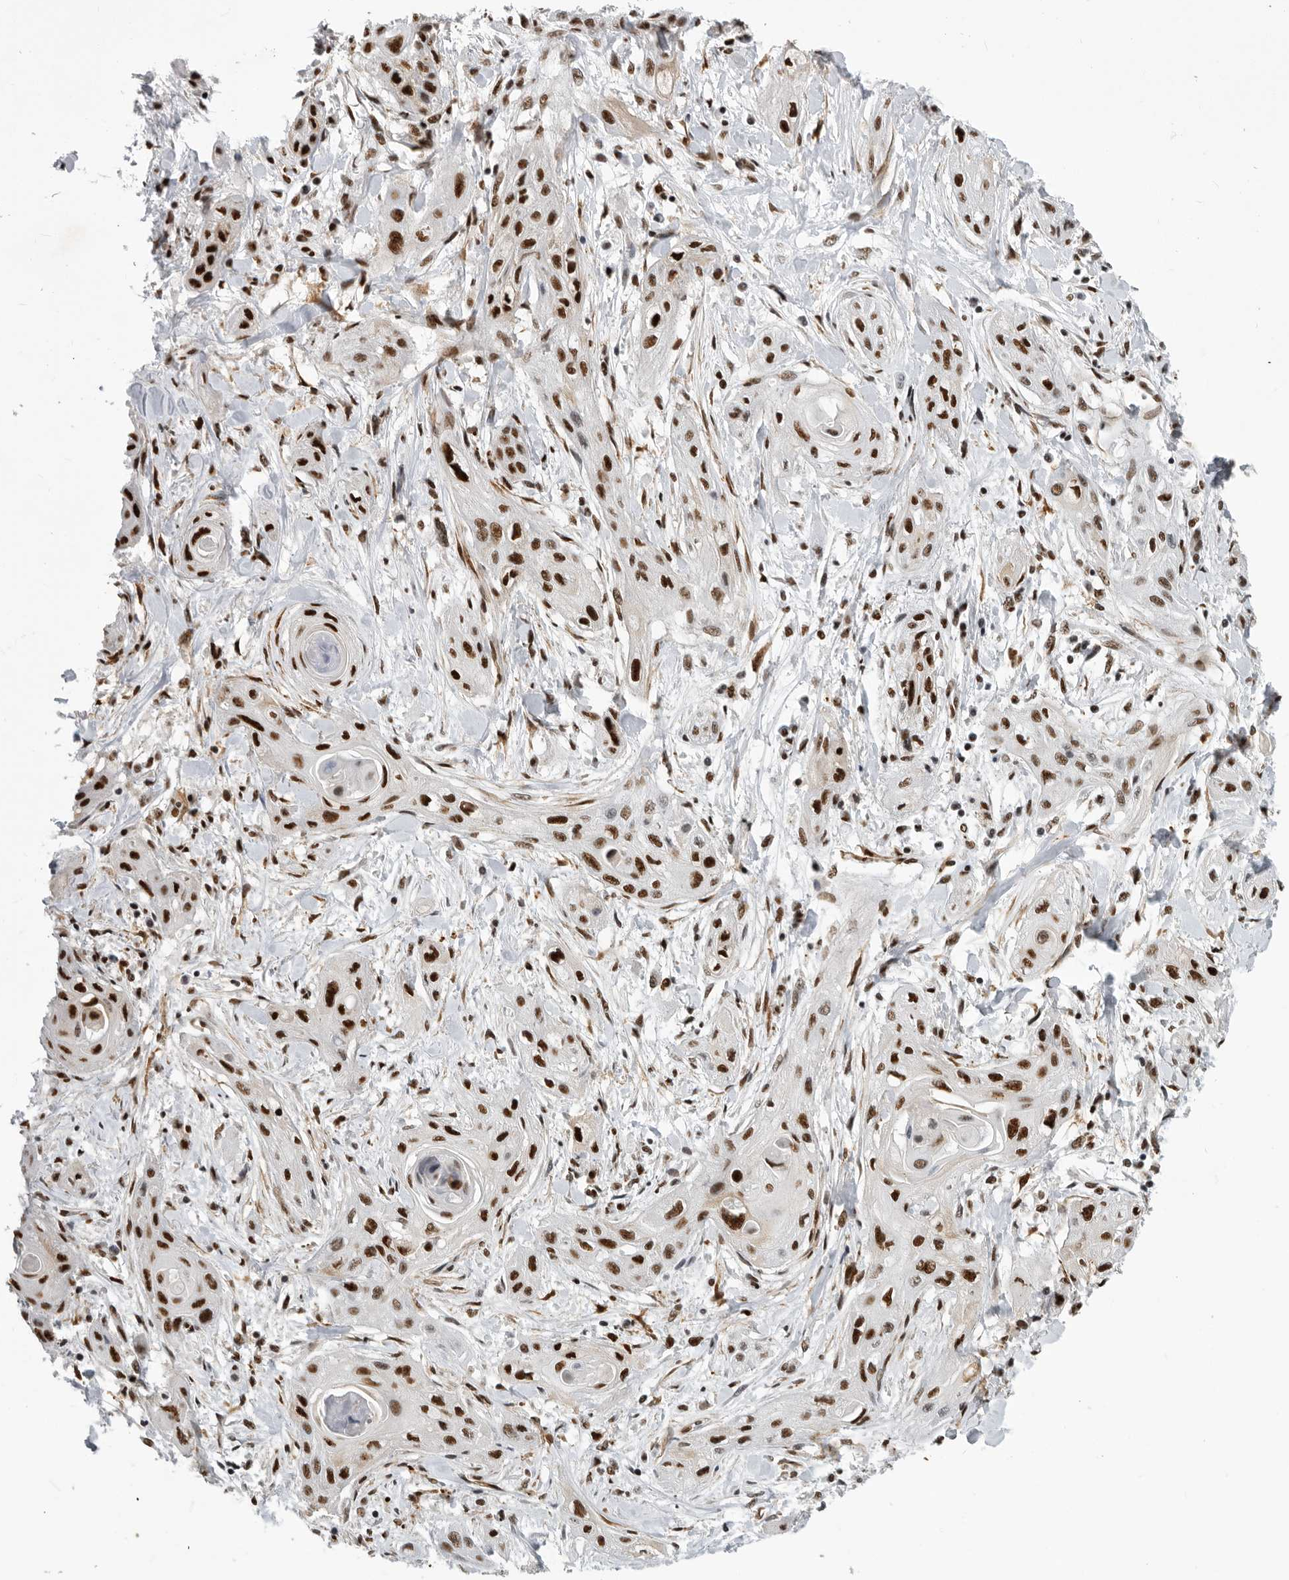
{"staining": {"intensity": "strong", "quantity": ">75%", "location": "nuclear"}, "tissue": "lung cancer", "cell_type": "Tumor cells", "image_type": "cancer", "snomed": [{"axis": "morphology", "description": "Squamous cell carcinoma, NOS"}, {"axis": "topography", "description": "Lung"}], "caption": "The histopathology image shows immunohistochemical staining of lung cancer. There is strong nuclear staining is present in approximately >75% of tumor cells.", "gene": "BCLAF1", "patient": {"sex": "female", "age": 47}}